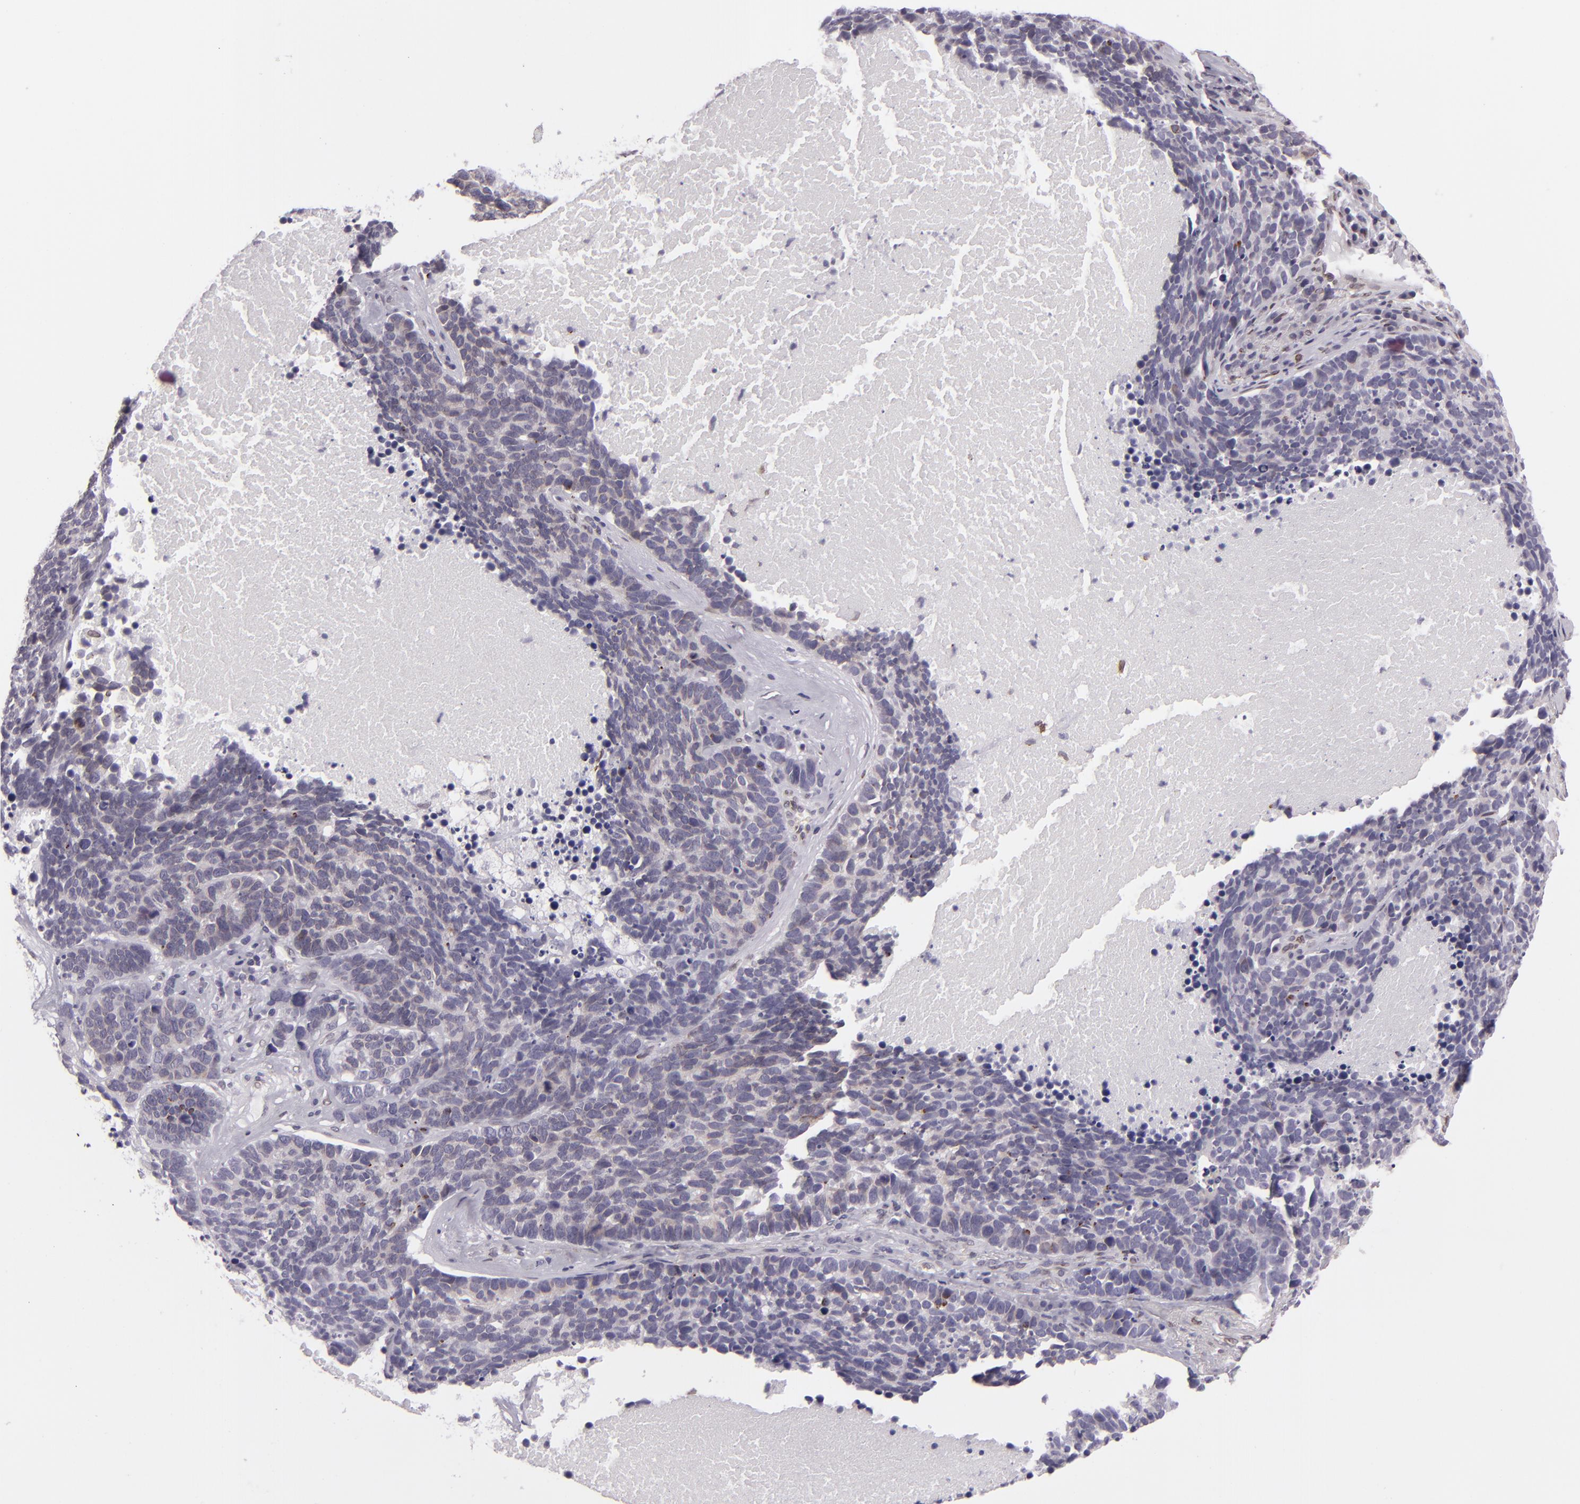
{"staining": {"intensity": "weak", "quantity": "<25%", "location": "cytoplasmic/membranous"}, "tissue": "lung cancer", "cell_type": "Tumor cells", "image_type": "cancer", "snomed": [{"axis": "morphology", "description": "Neoplasm, malignant, NOS"}, {"axis": "topography", "description": "Lung"}], "caption": "Tumor cells show no significant protein expression in lung malignant neoplasm.", "gene": "EMD", "patient": {"sex": "female", "age": 75}}